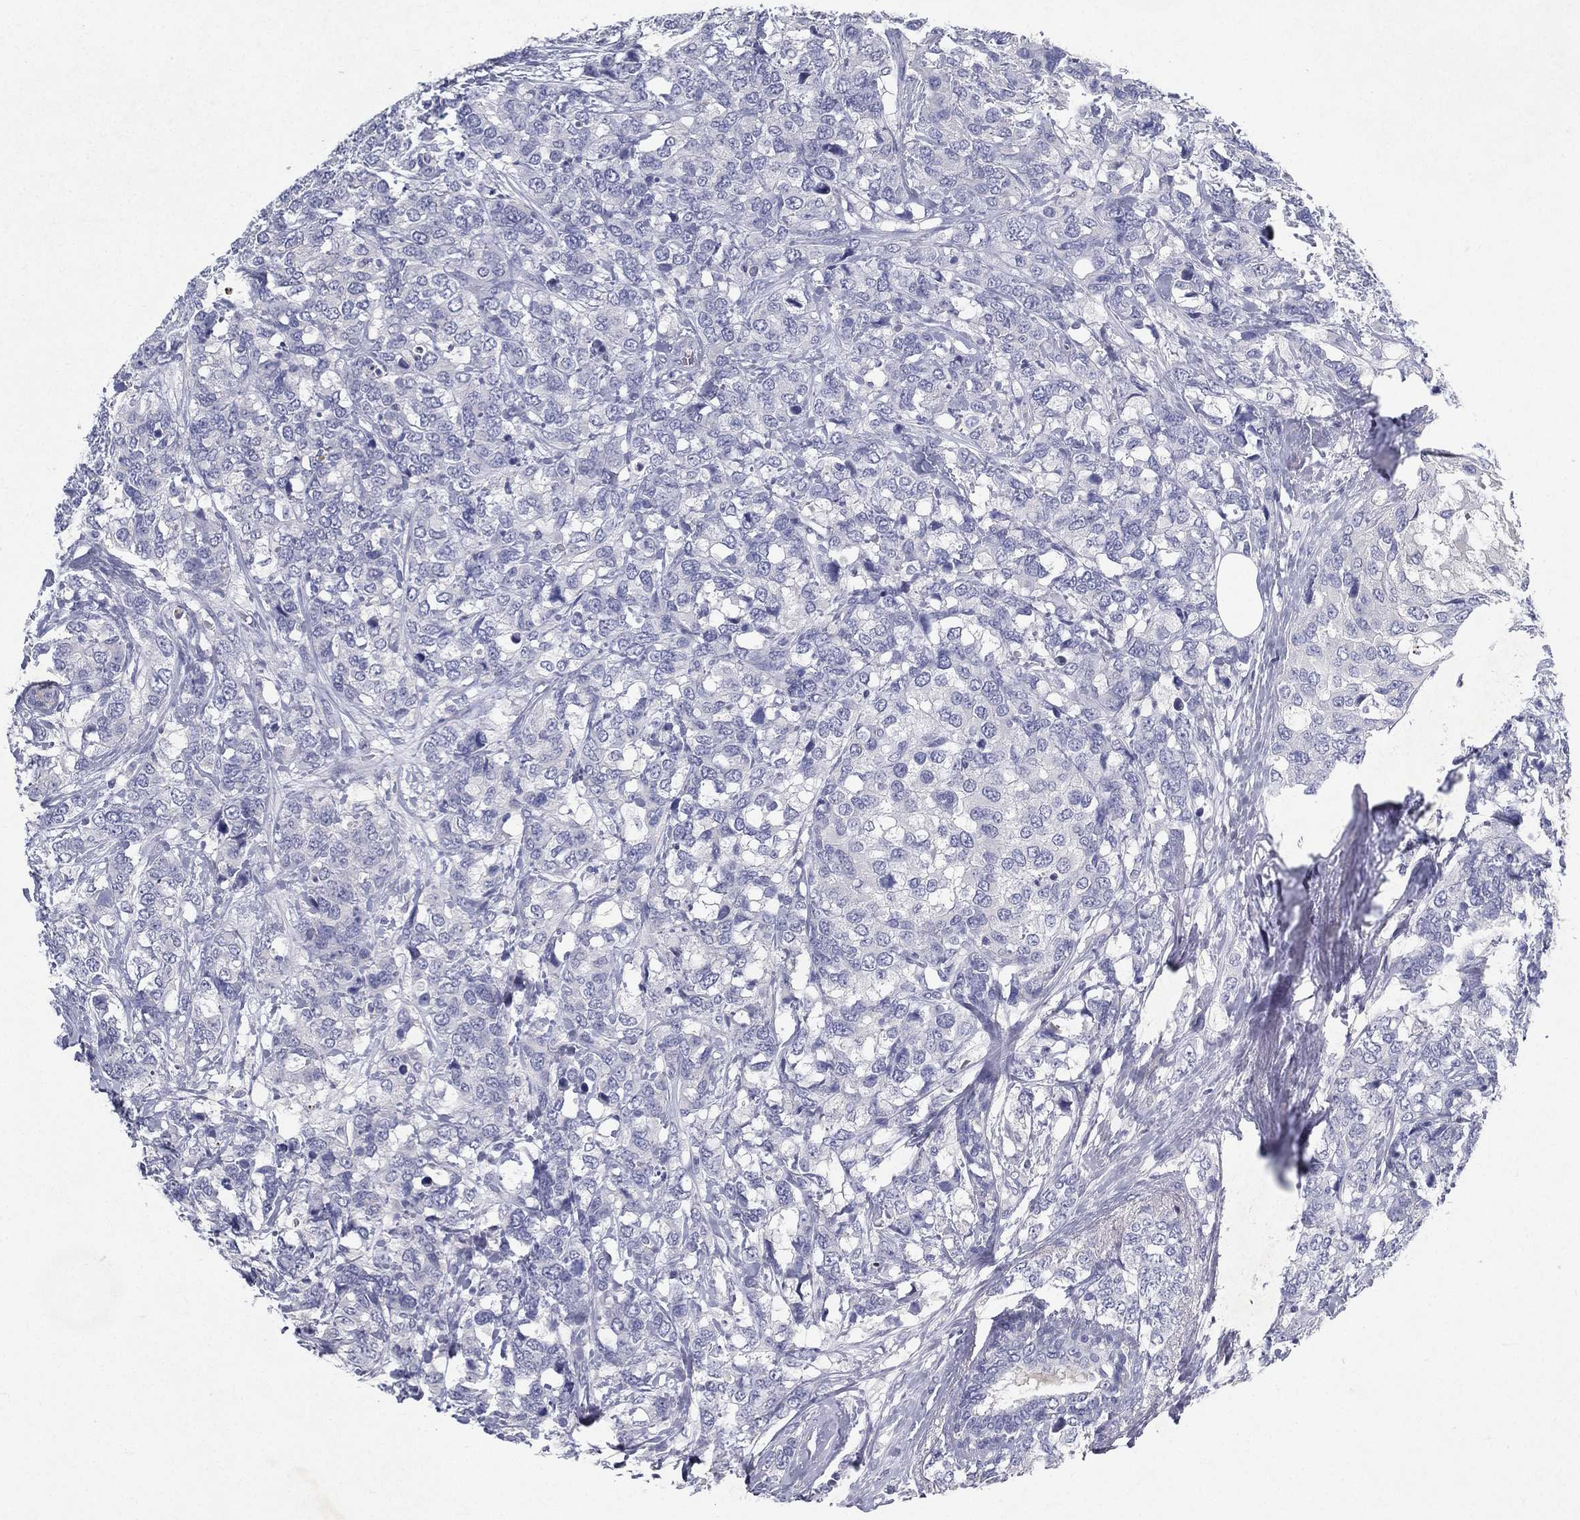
{"staining": {"intensity": "negative", "quantity": "none", "location": "none"}, "tissue": "breast cancer", "cell_type": "Tumor cells", "image_type": "cancer", "snomed": [{"axis": "morphology", "description": "Lobular carcinoma"}, {"axis": "topography", "description": "Breast"}], "caption": "Lobular carcinoma (breast) stained for a protein using immunohistochemistry (IHC) shows no staining tumor cells.", "gene": "RGS13", "patient": {"sex": "female", "age": 59}}